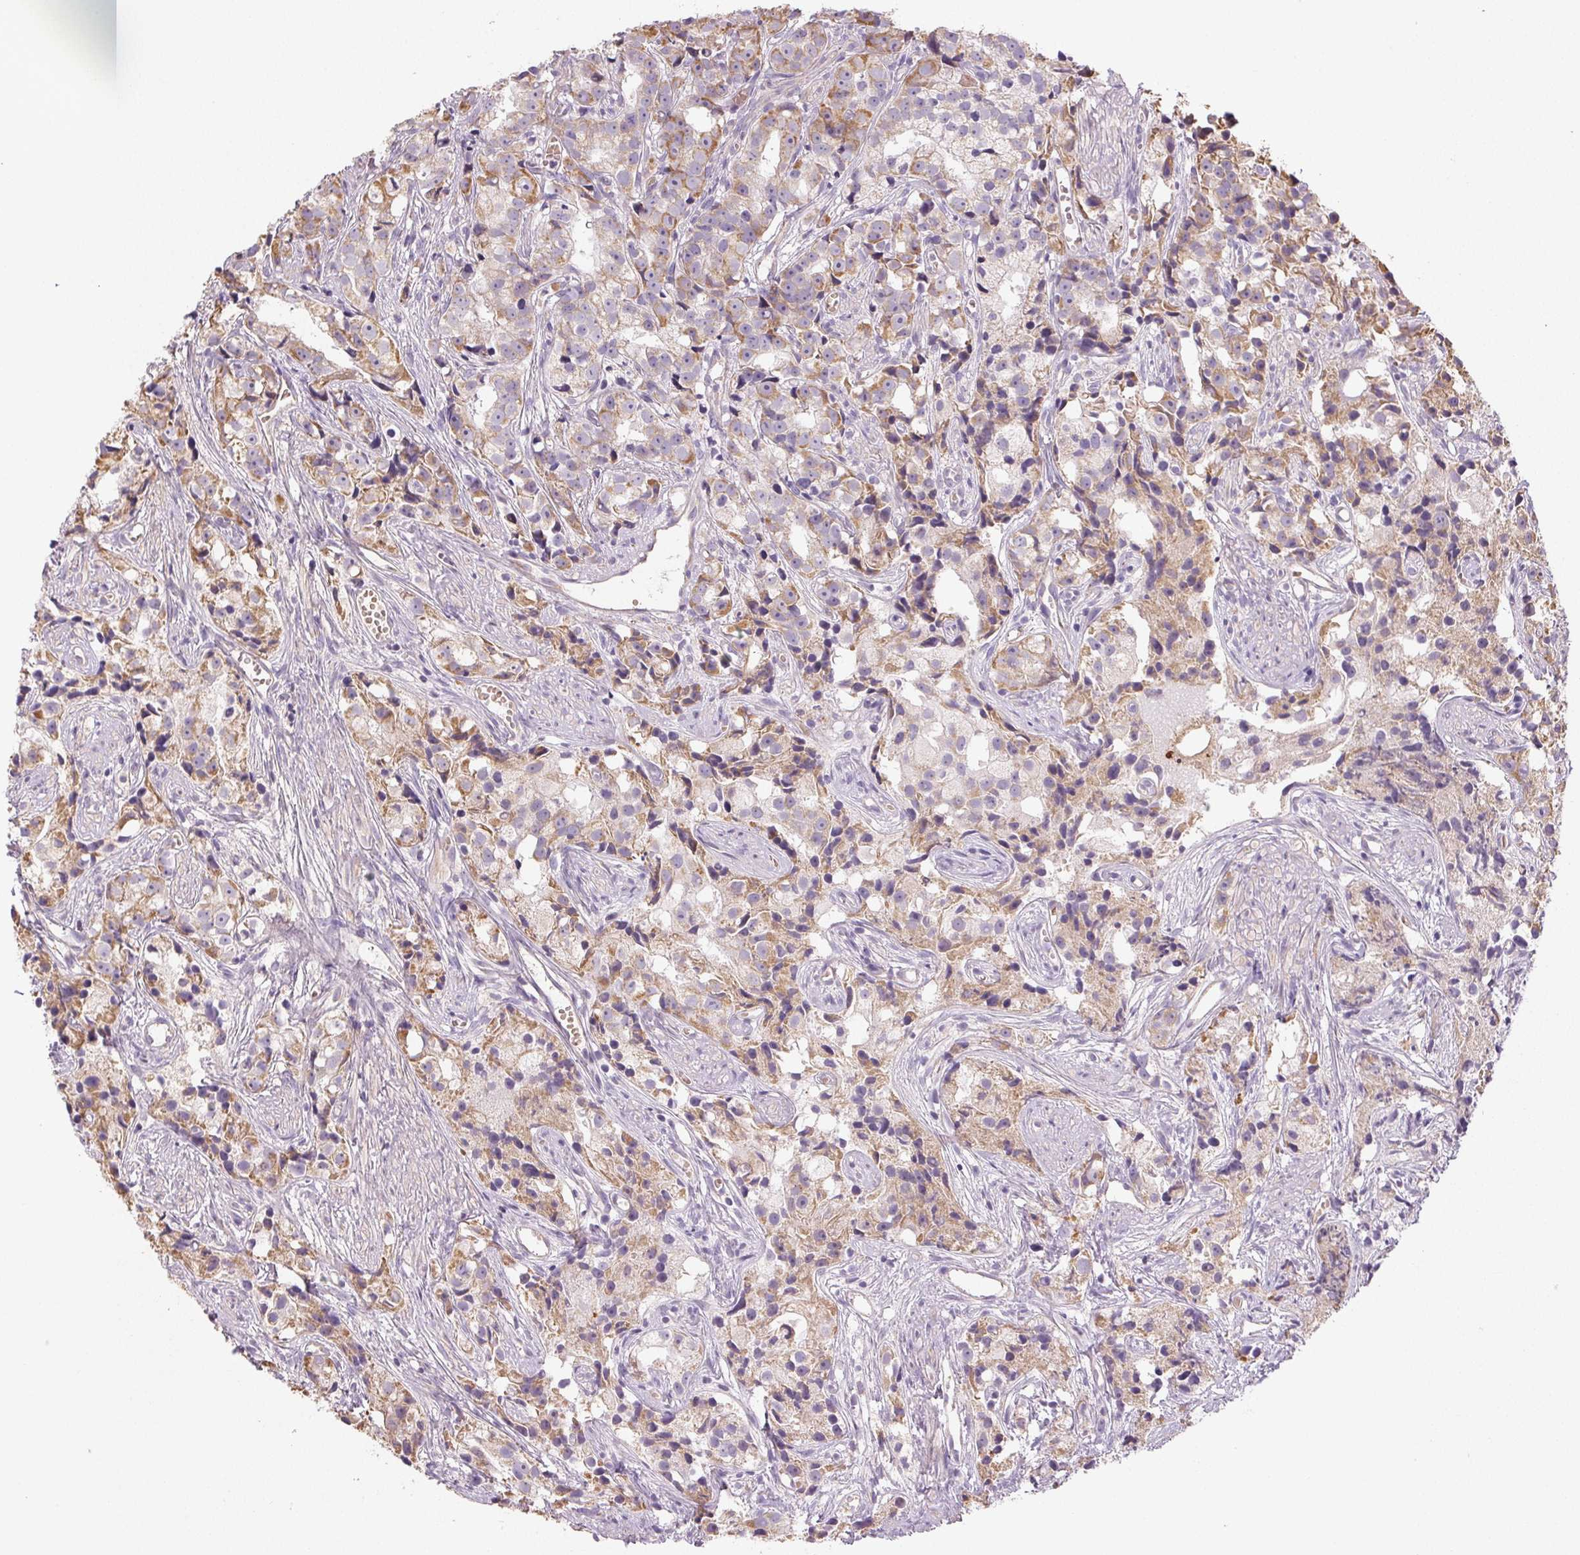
{"staining": {"intensity": "moderate", "quantity": "25%-75%", "location": "cytoplasmic/membranous"}, "tissue": "prostate cancer", "cell_type": "Tumor cells", "image_type": "cancer", "snomed": [{"axis": "morphology", "description": "Adenocarcinoma, High grade"}, {"axis": "topography", "description": "Prostate"}], "caption": "Protein expression analysis of human prostate cancer (adenocarcinoma (high-grade)) reveals moderate cytoplasmic/membranous staining in approximately 25%-75% of tumor cells.", "gene": "SMYD1", "patient": {"sex": "male", "age": 75}}